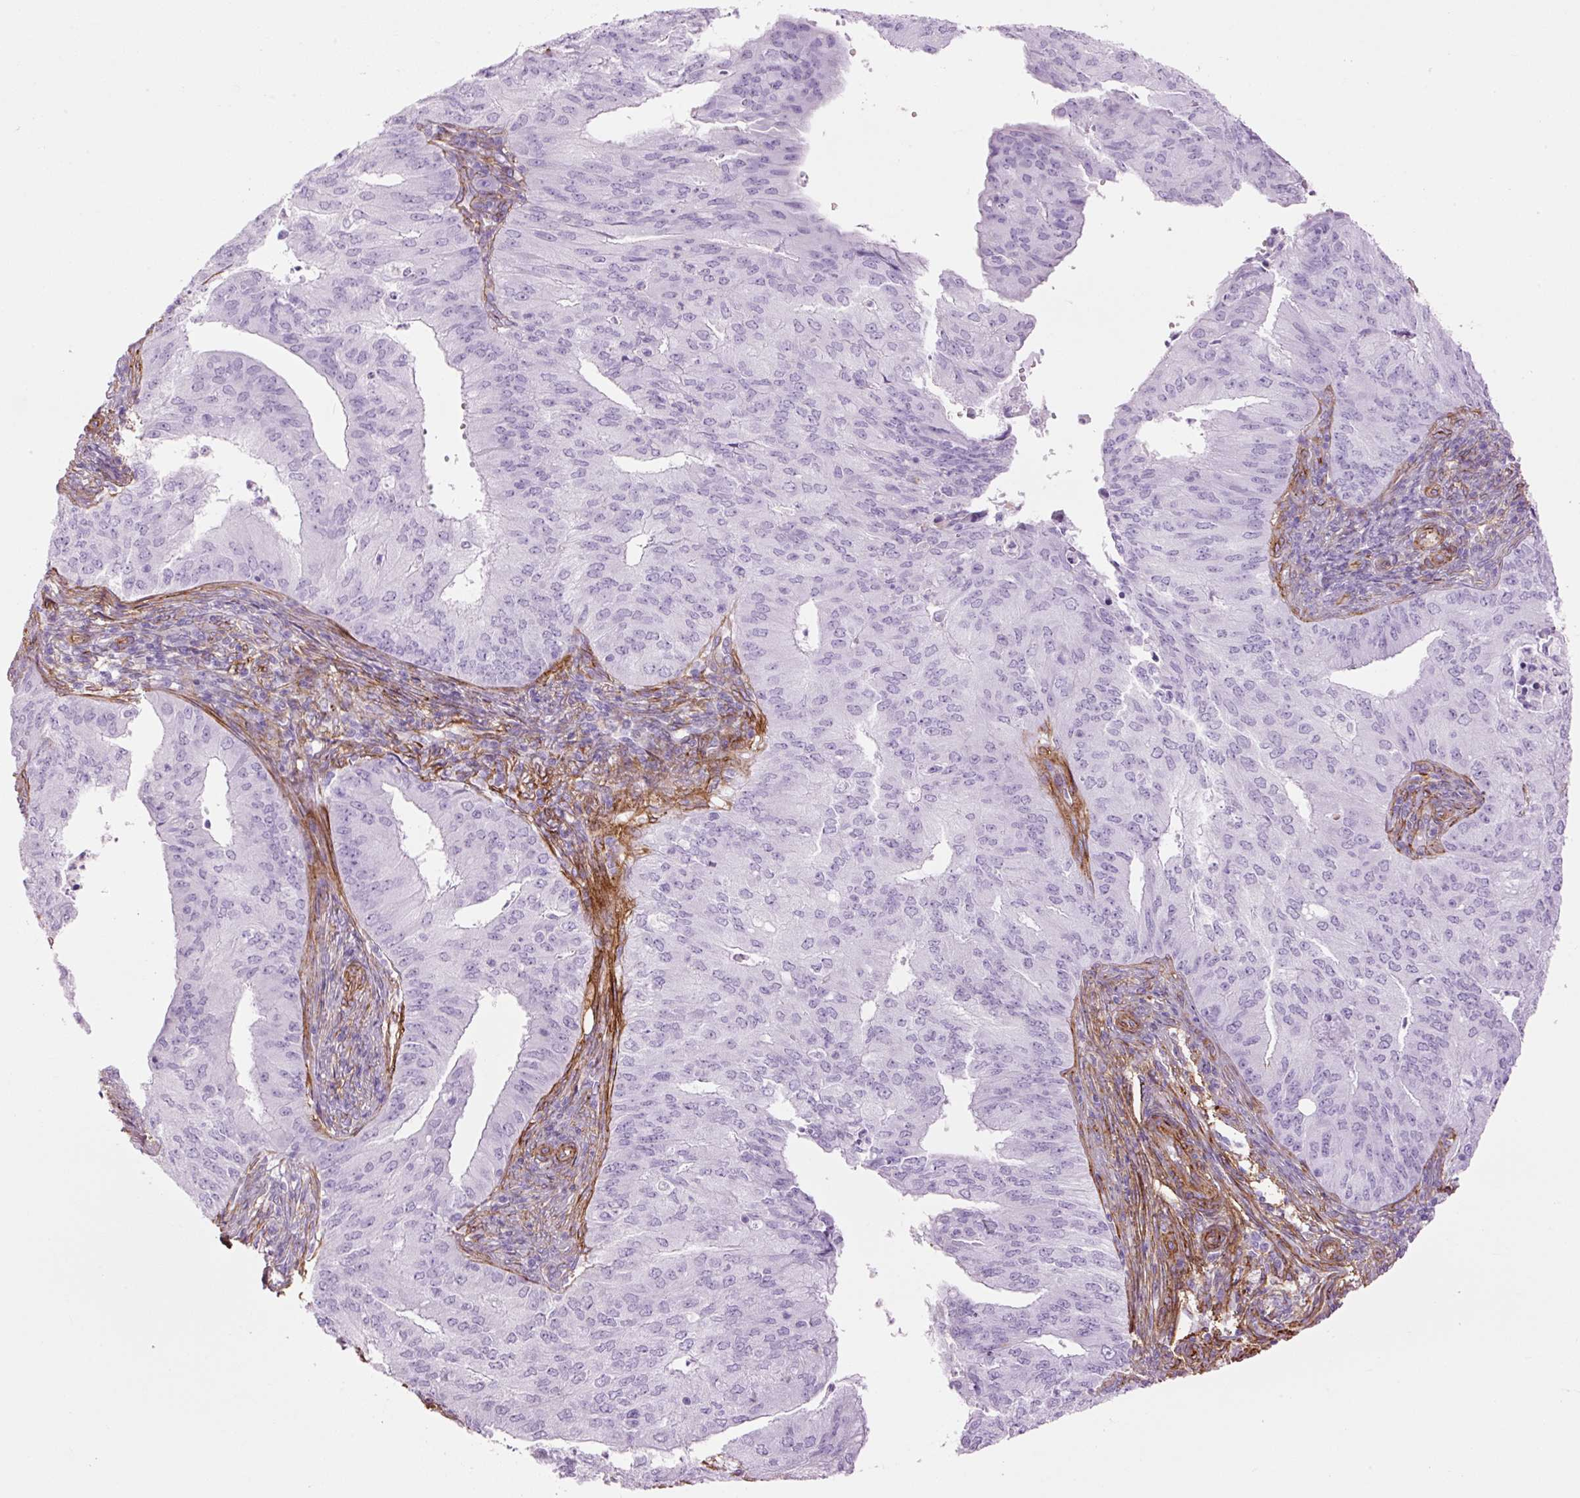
{"staining": {"intensity": "negative", "quantity": "none", "location": "none"}, "tissue": "endometrial cancer", "cell_type": "Tumor cells", "image_type": "cancer", "snomed": [{"axis": "morphology", "description": "Adenocarcinoma, NOS"}, {"axis": "topography", "description": "Endometrium"}], "caption": "The photomicrograph exhibits no staining of tumor cells in endometrial adenocarcinoma.", "gene": "CAV1", "patient": {"sex": "female", "age": 50}}